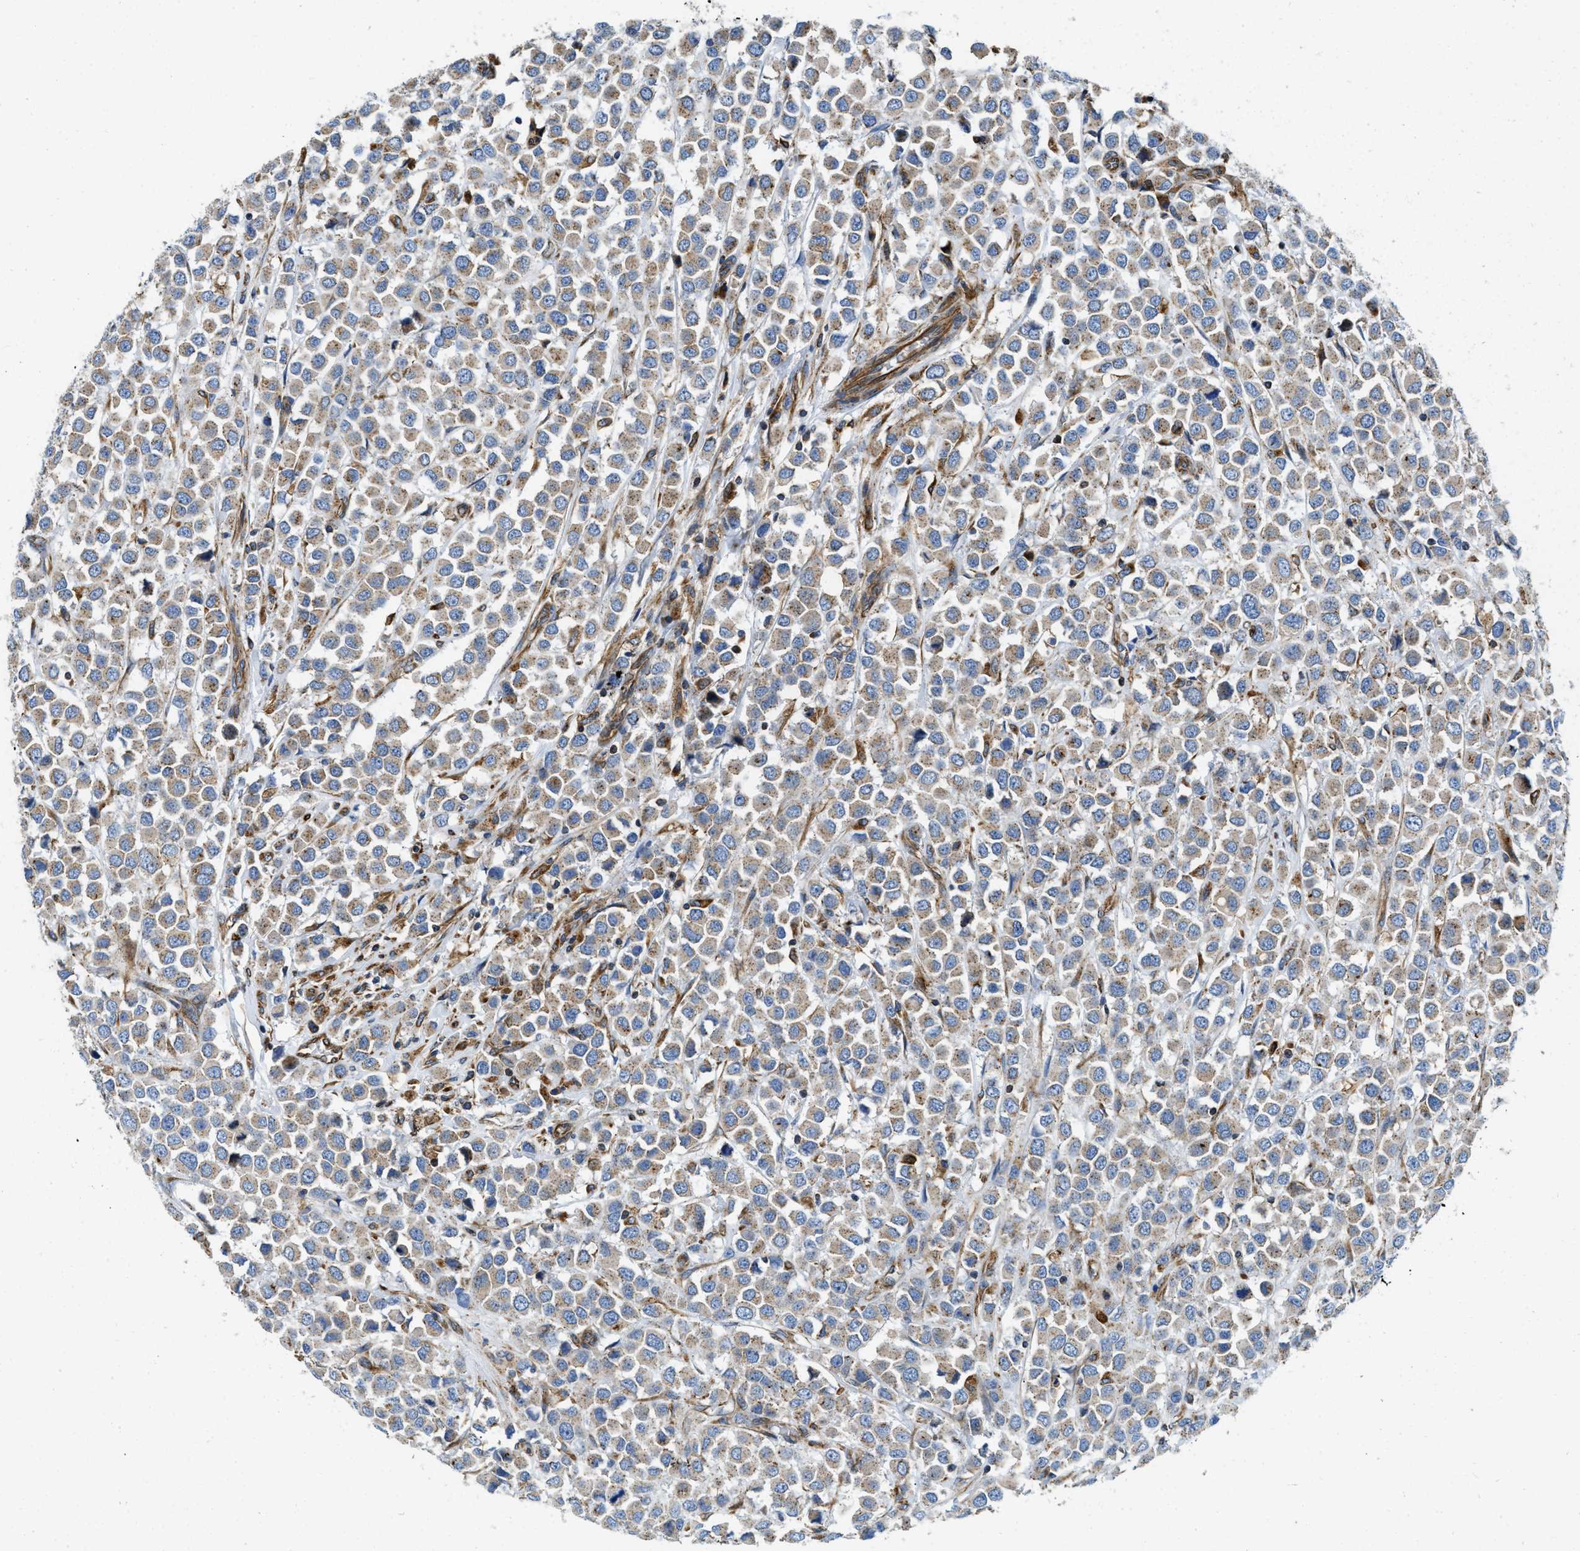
{"staining": {"intensity": "weak", "quantity": "25%-75%", "location": "cytoplasmic/membranous"}, "tissue": "breast cancer", "cell_type": "Tumor cells", "image_type": "cancer", "snomed": [{"axis": "morphology", "description": "Duct carcinoma"}, {"axis": "topography", "description": "Breast"}], "caption": "Immunohistochemistry (IHC) of invasive ductal carcinoma (breast) exhibits low levels of weak cytoplasmic/membranous positivity in approximately 25%-75% of tumor cells. The staining was performed using DAB to visualize the protein expression in brown, while the nuclei were stained in blue with hematoxylin (Magnification: 20x).", "gene": "HSD17B12", "patient": {"sex": "female", "age": 61}}